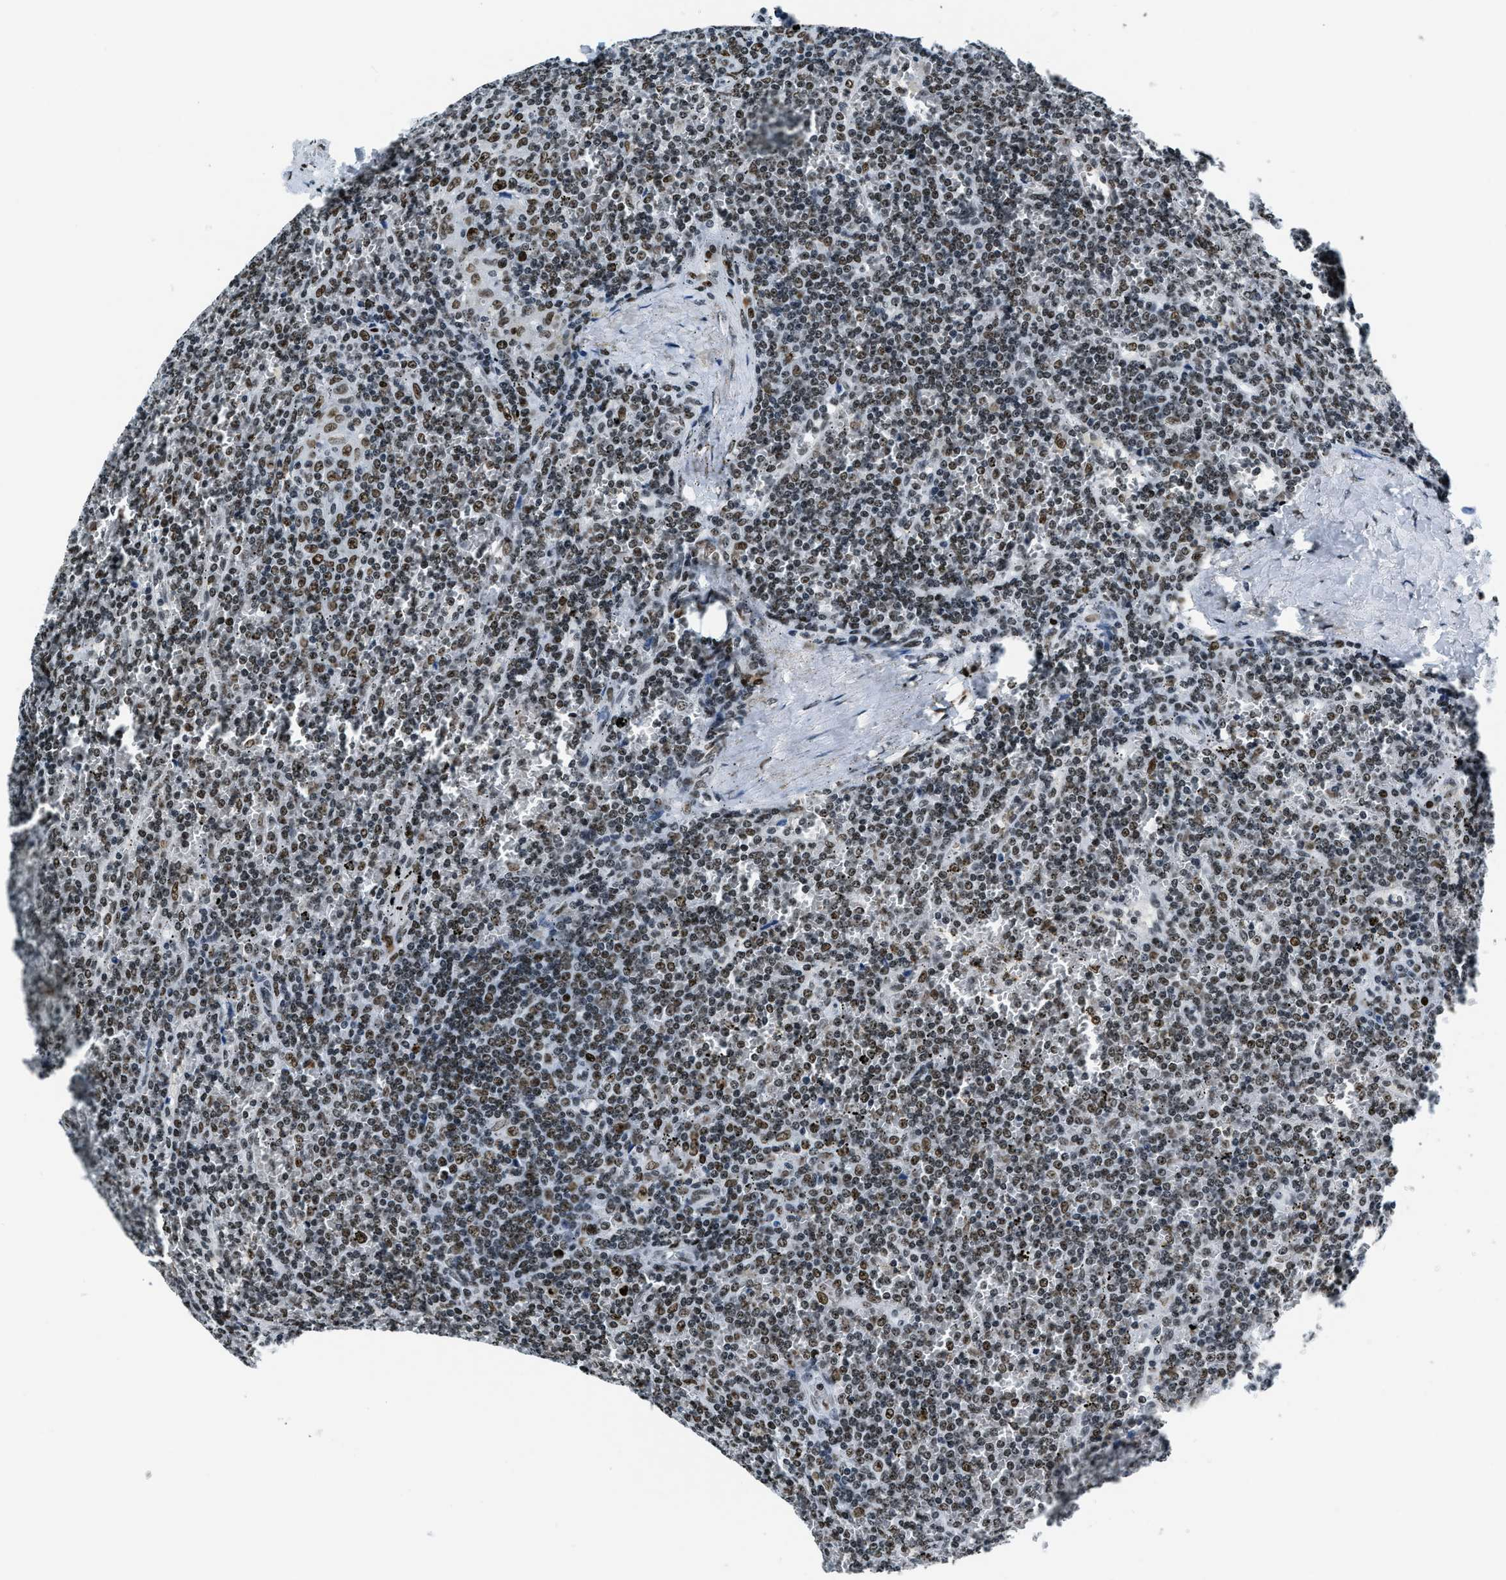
{"staining": {"intensity": "weak", "quantity": "25%-75%", "location": "nuclear"}, "tissue": "lymphoma", "cell_type": "Tumor cells", "image_type": "cancer", "snomed": [{"axis": "morphology", "description": "Malignant lymphoma, non-Hodgkin's type, Low grade"}, {"axis": "topography", "description": "Spleen"}], "caption": "About 25%-75% of tumor cells in human low-grade malignant lymphoma, non-Hodgkin's type show weak nuclear protein positivity as visualized by brown immunohistochemical staining.", "gene": "TOP1", "patient": {"sex": "female", "age": 19}}